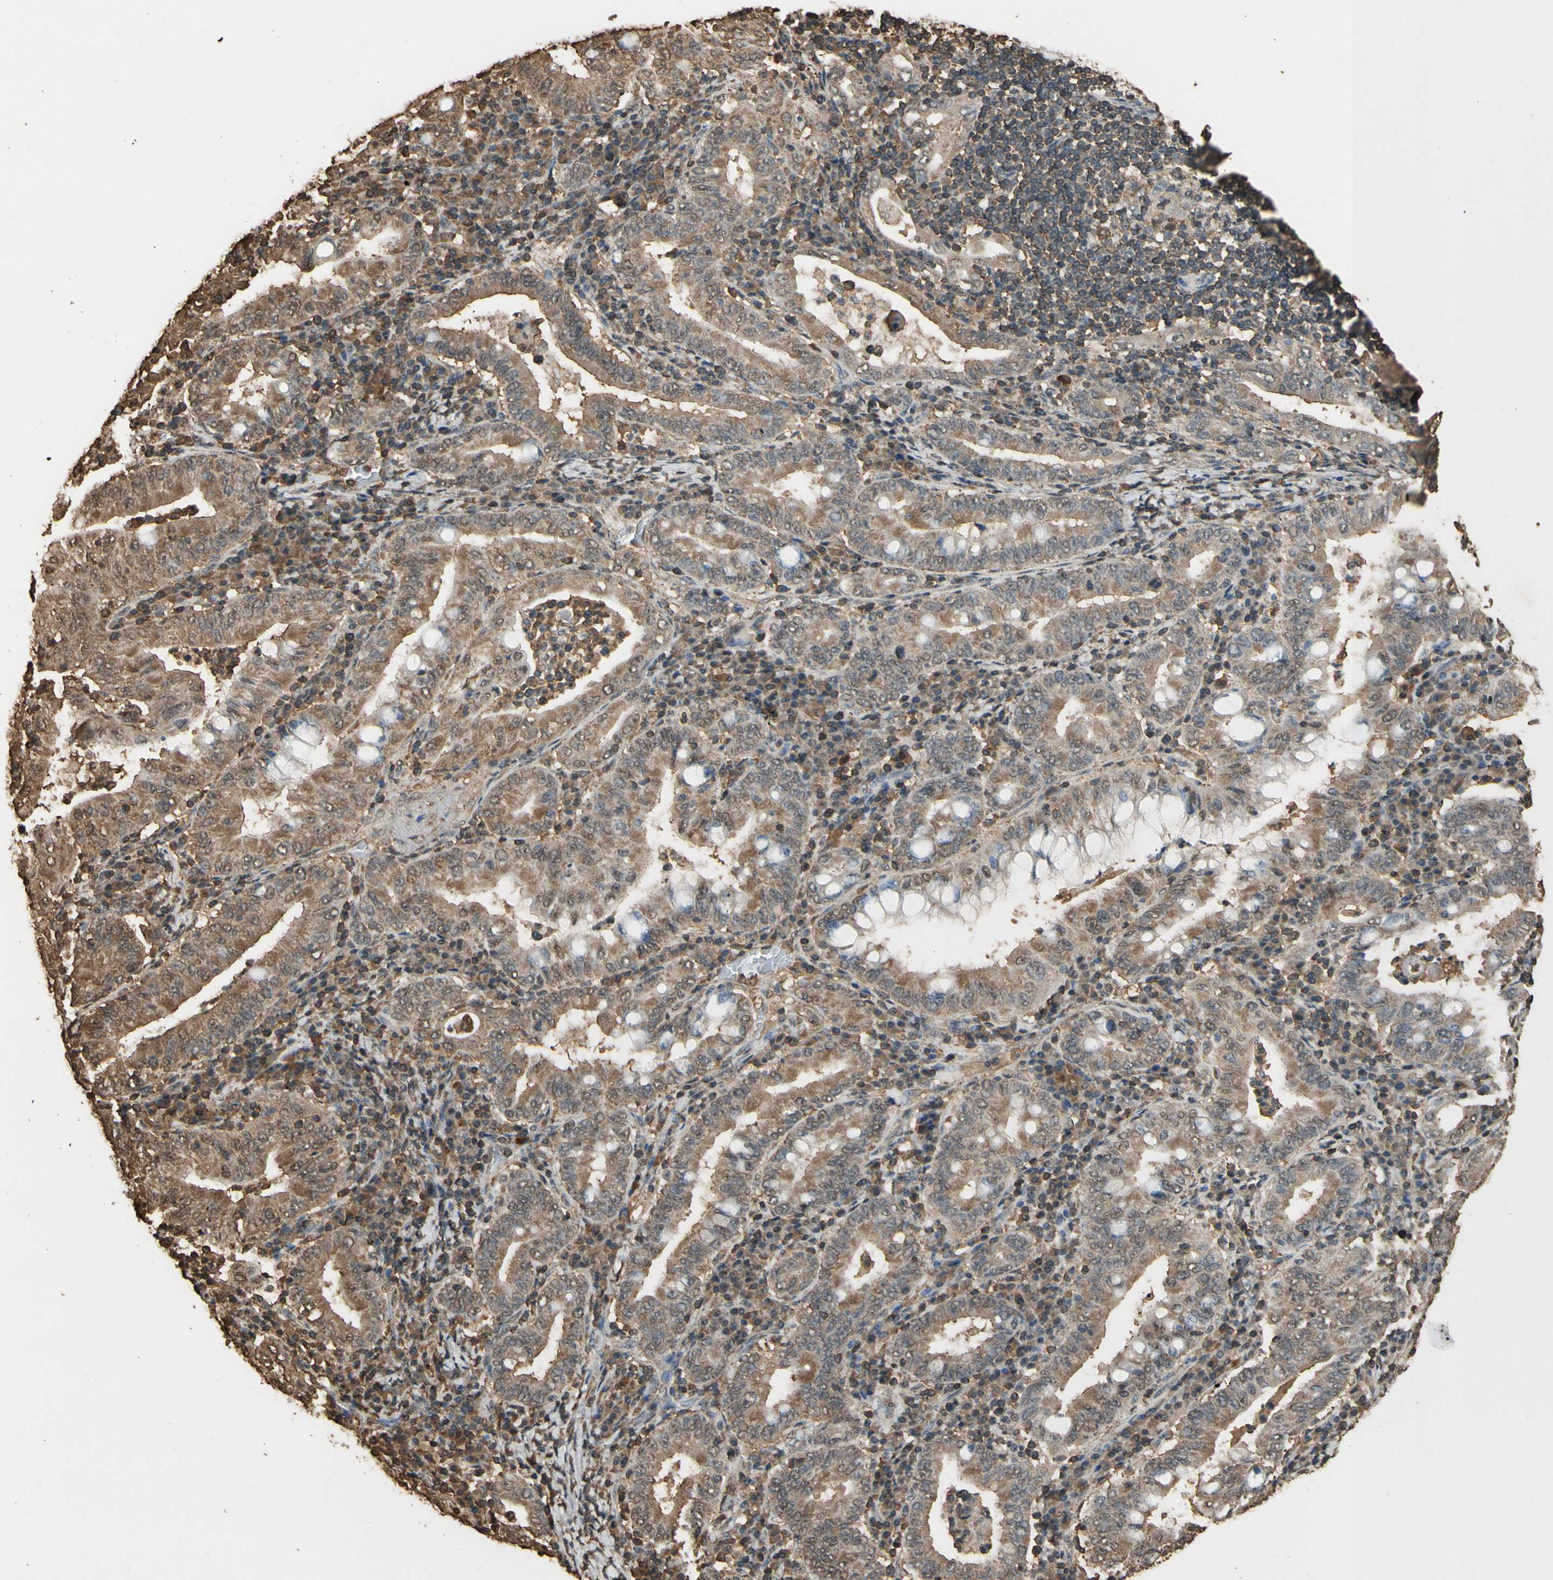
{"staining": {"intensity": "moderate", "quantity": ">75%", "location": "cytoplasmic/membranous"}, "tissue": "stomach cancer", "cell_type": "Tumor cells", "image_type": "cancer", "snomed": [{"axis": "morphology", "description": "Normal tissue, NOS"}, {"axis": "morphology", "description": "Adenocarcinoma, NOS"}, {"axis": "topography", "description": "Esophagus"}, {"axis": "topography", "description": "Stomach, upper"}, {"axis": "topography", "description": "Peripheral nerve tissue"}], "caption": "Immunohistochemistry (DAB (3,3'-diaminobenzidine)) staining of human stomach cancer (adenocarcinoma) shows moderate cytoplasmic/membranous protein positivity in approximately >75% of tumor cells.", "gene": "TNFSF13B", "patient": {"sex": "male", "age": 62}}